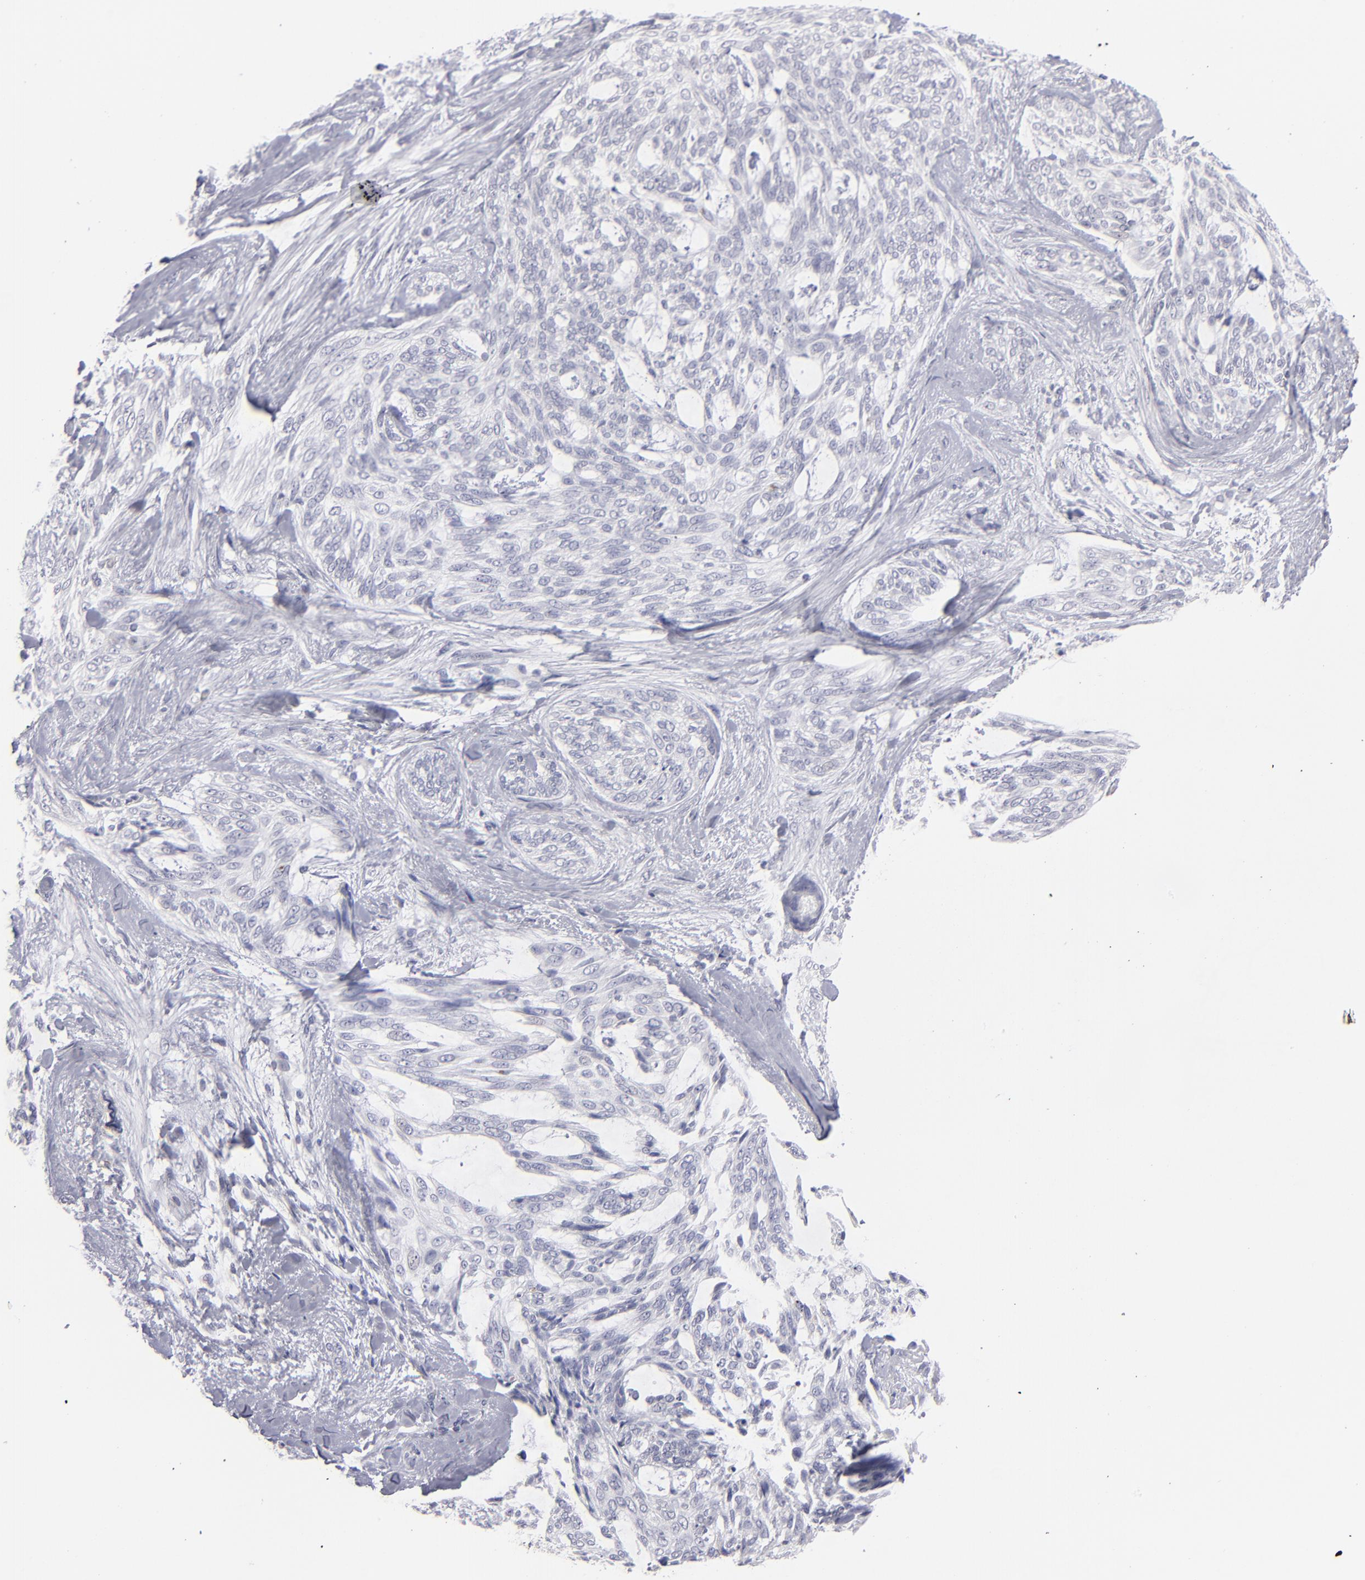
{"staining": {"intensity": "negative", "quantity": "none", "location": "none"}, "tissue": "skin cancer", "cell_type": "Tumor cells", "image_type": "cancer", "snomed": [{"axis": "morphology", "description": "Normal tissue, NOS"}, {"axis": "morphology", "description": "Basal cell carcinoma"}, {"axis": "topography", "description": "Skin"}], "caption": "A high-resolution histopathology image shows IHC staining of skin cancer (basal cell carcinoma), which displays no significant staining in tumor cells.", "gene": "CADM3", "patient": {"sex": "female", "age": 71}}